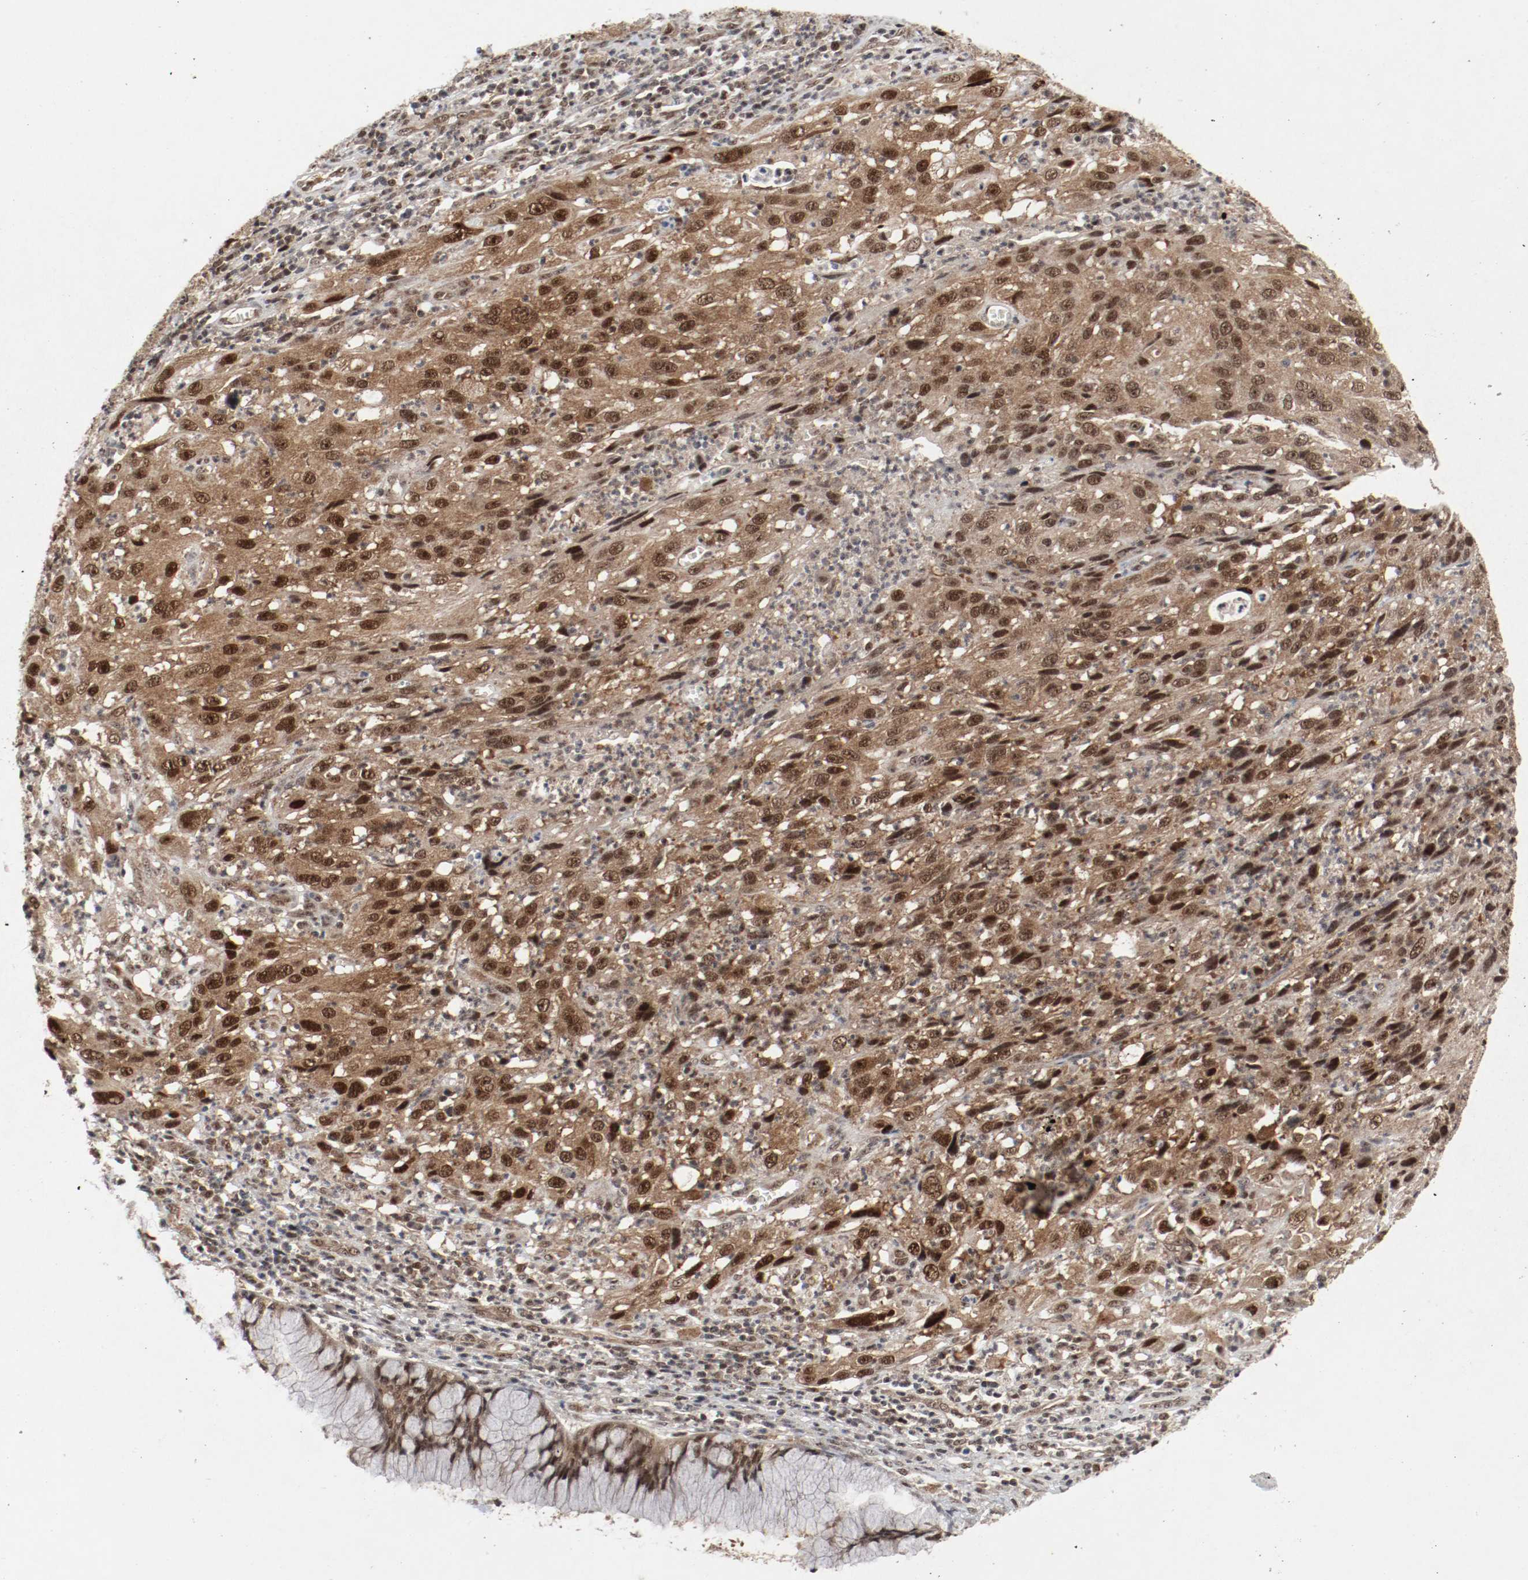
{"staining": {"intensity": "strong", "quantity": ">75%", "location": "cytoplasmic/membranous,nuclear"}, "tissue": "cervical cancer", "cell_type": "Tumor cells", "image_type": "cancer", "snomed": [{"axis": "morphology", "description": "Squamous cell carcinoma, NOS"}, {"axis": "topography", "description": "Cervix"}], "caption": "This photomicrograph exhibits immunohistochemistry (IHC) staining of human cervical squamous cell carcinoma, with high strong cytoplasmic/membranous and nuclear expression in about >75% of tumor cells.", "gene": "CSNK2B", "patient": {"sex": "female", "age": 32}}